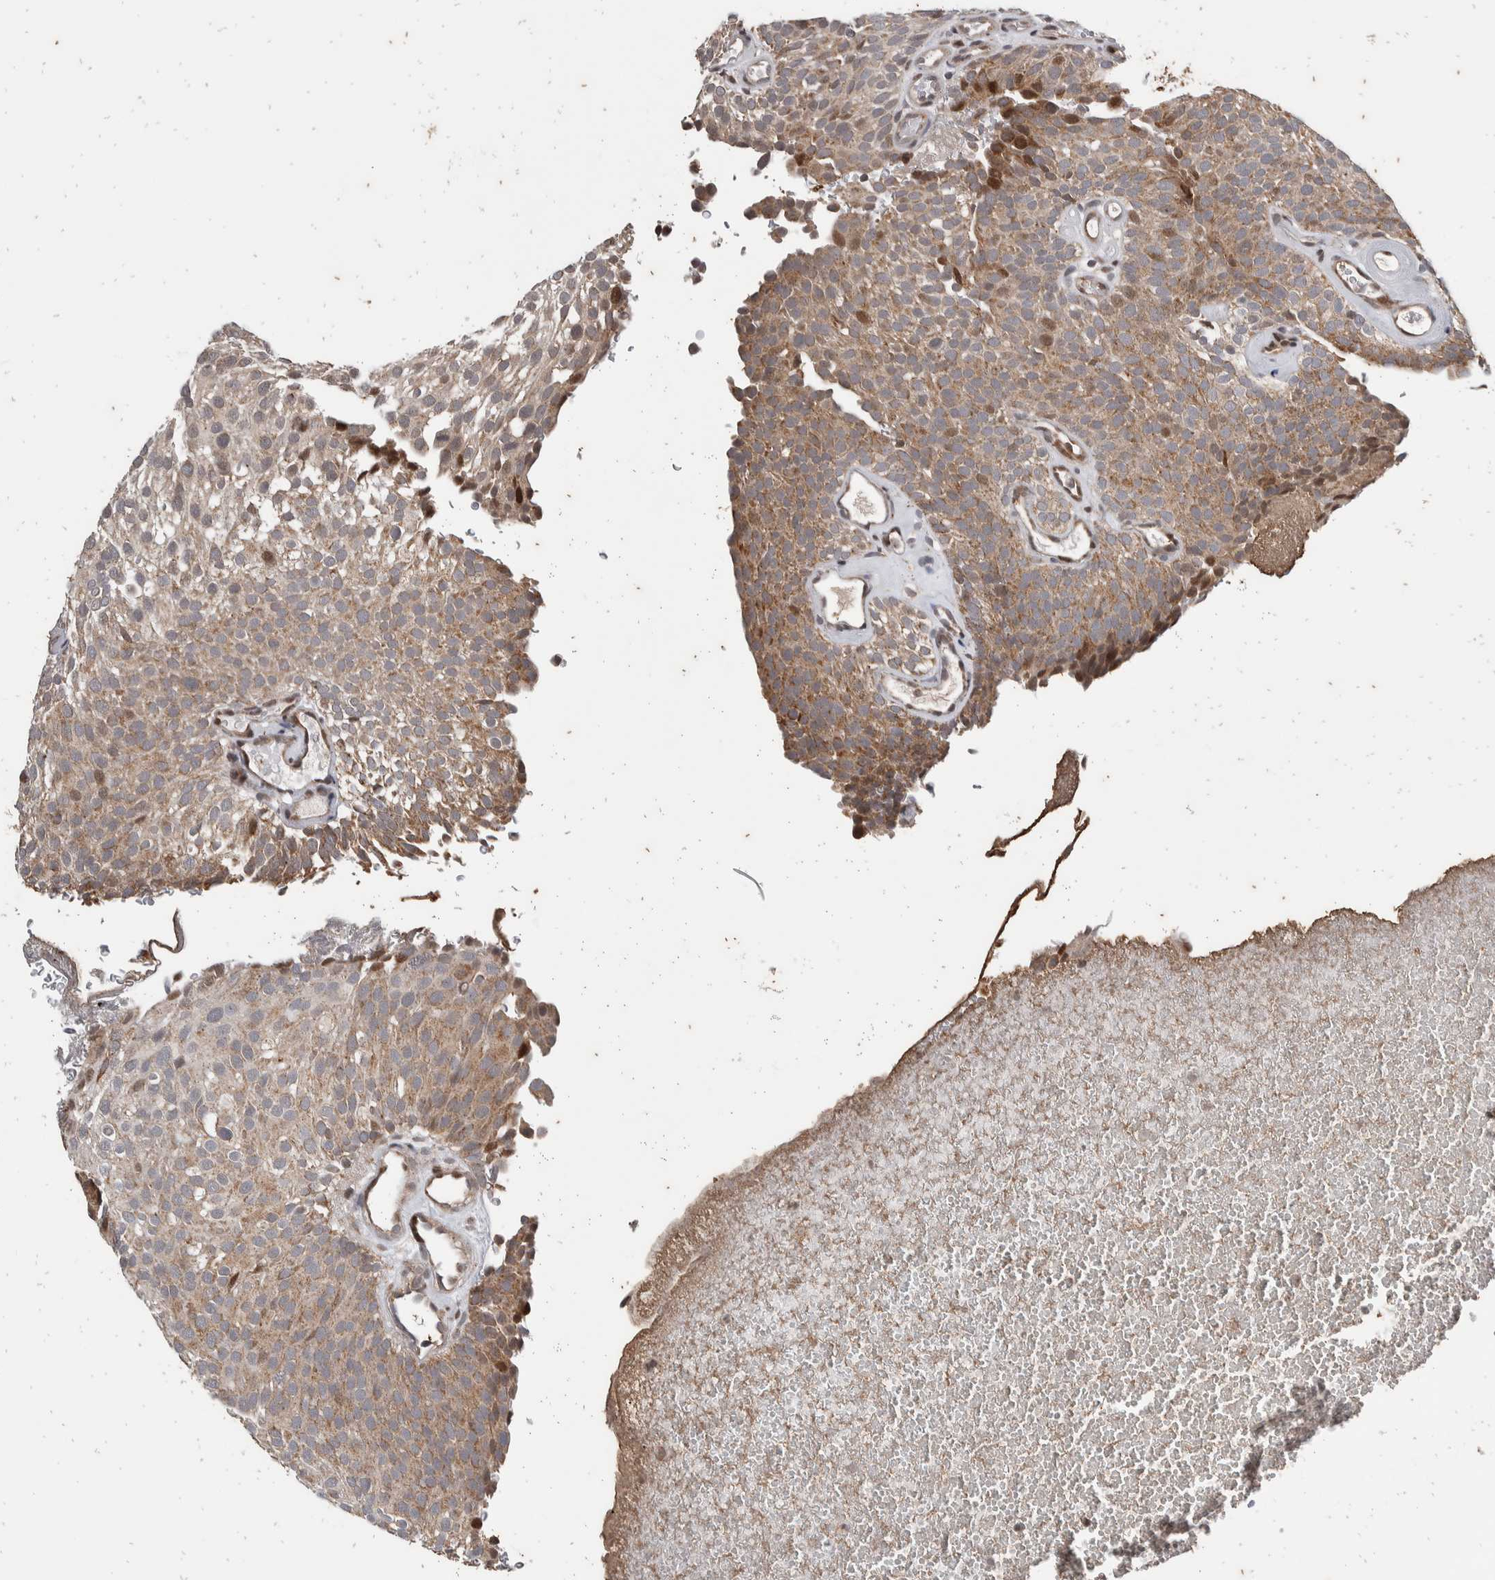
{"staining": {"intensity": "weak", "quantity": ">75%", "location": "cytoplasmic/membranous,nuclear"}, "tissue": "urothelial cancer", "cell_type": "Tumor cells", "image_type": "cancer", "snomed": [{"axis": "morphology", "description": "Urothelial carcinoma, Low grade"}, {"axis": "topography", "description": "Urinary bladder"}], "caption": "A low amount of weak cytoplasmic/membranous and nuclear expression is identified in approximately >75% of tumor cells in low-grade urothelial carcinoma tissue.", "gene": "ATXN7L1", "patient": {"sex": "male", "age": 78}}